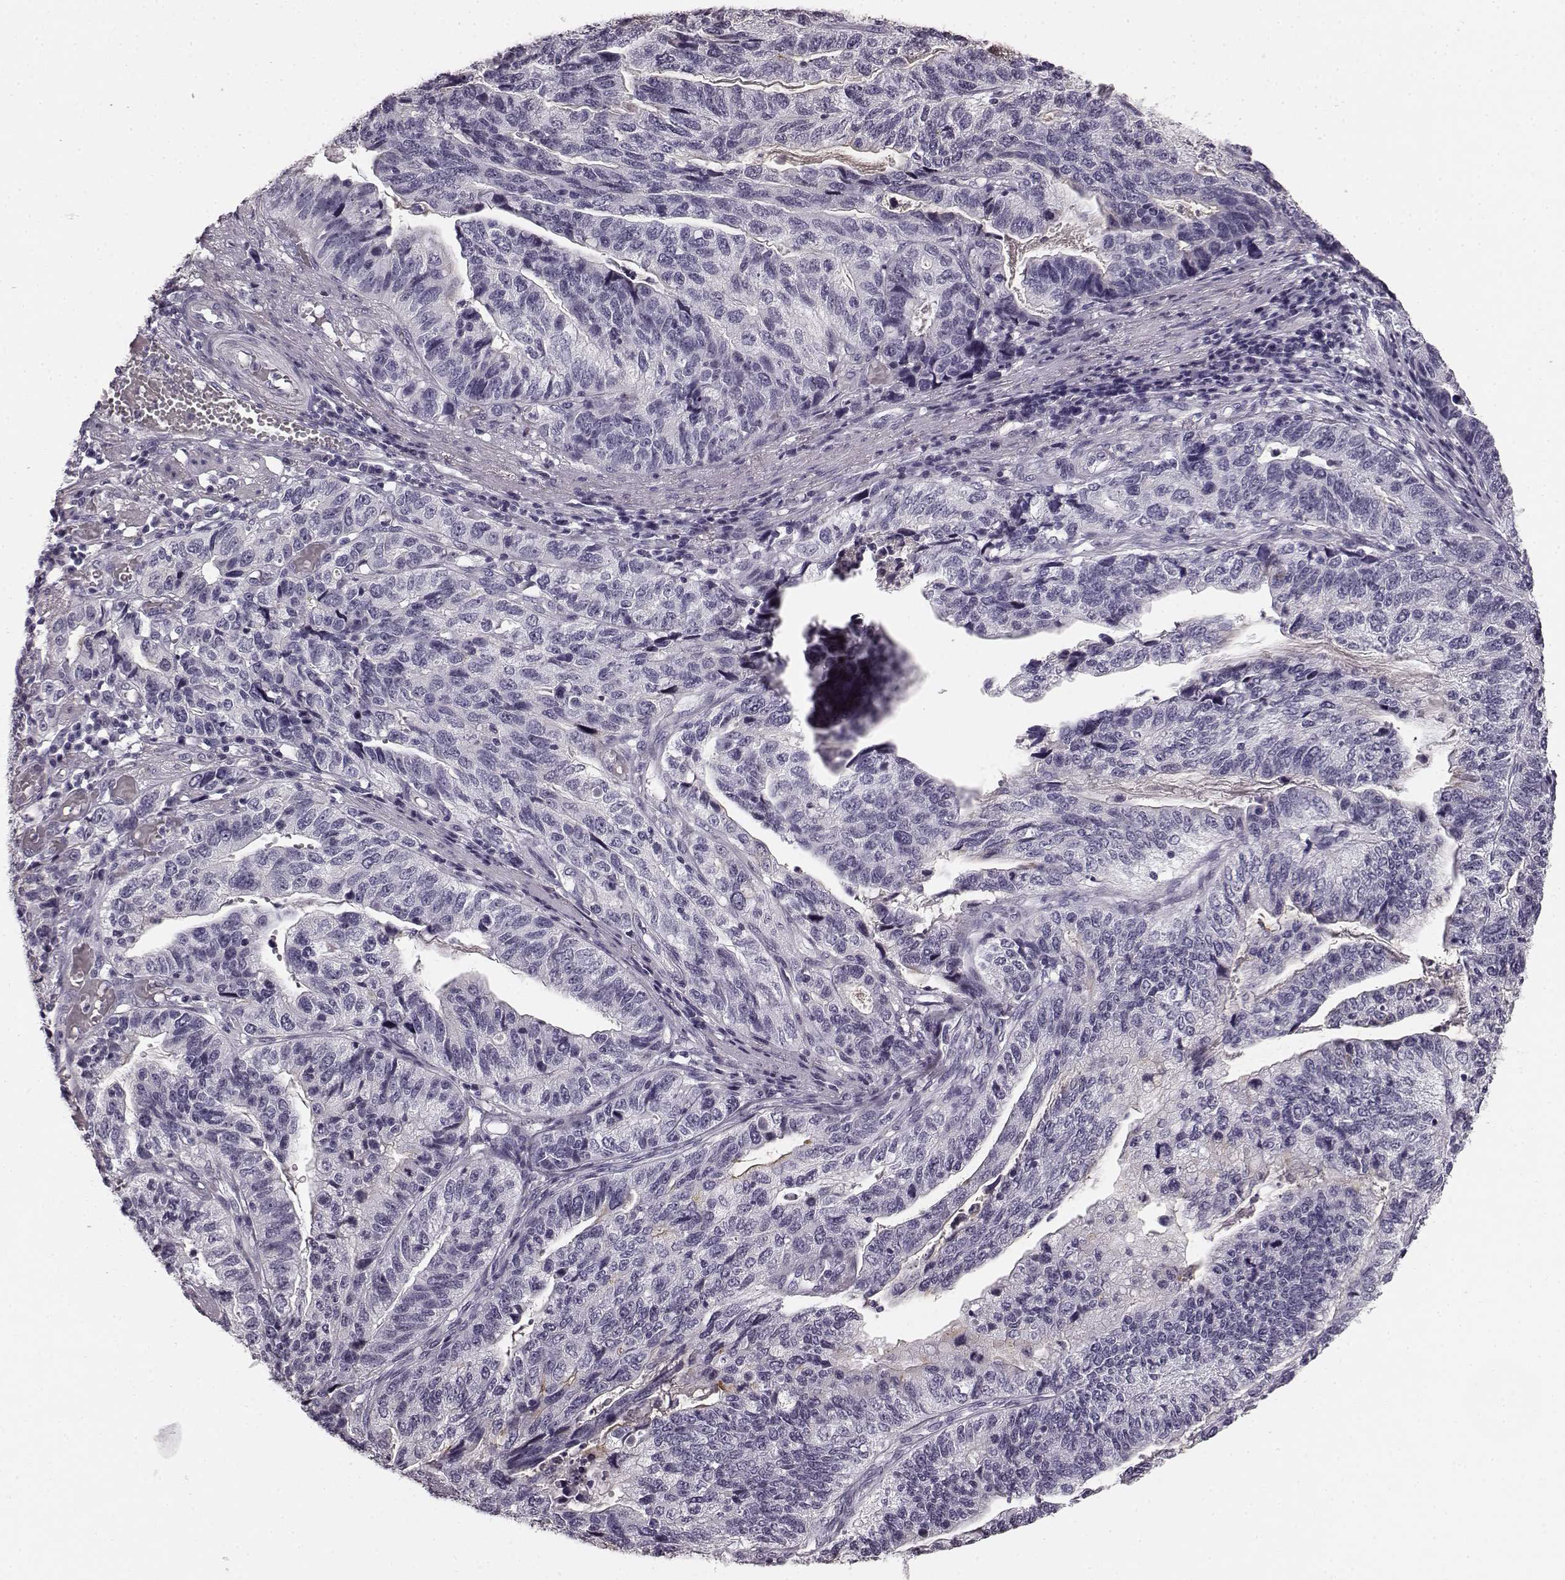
{"staining": {"intensity": "negative", "quantity": "none", "location": "none"}, "tissue": "stomach cancer", "cell_type": "Tumor cells", "image_type": "cancer", "snomed": [{"axis": "morphology", "description": "Adenocarcinoma, NOS"}, {"axis": "topography", "description": "Stomach, upper"}], "caption": "A high-resolution photomicrograph shows immunohistochemistry staining of stomach cancer (adenocarcinoma), which demonstrates no significant positivity in tumor cells.", "gene": "TMPRSS15", "patient": {"sex": "female", "age": 67}}